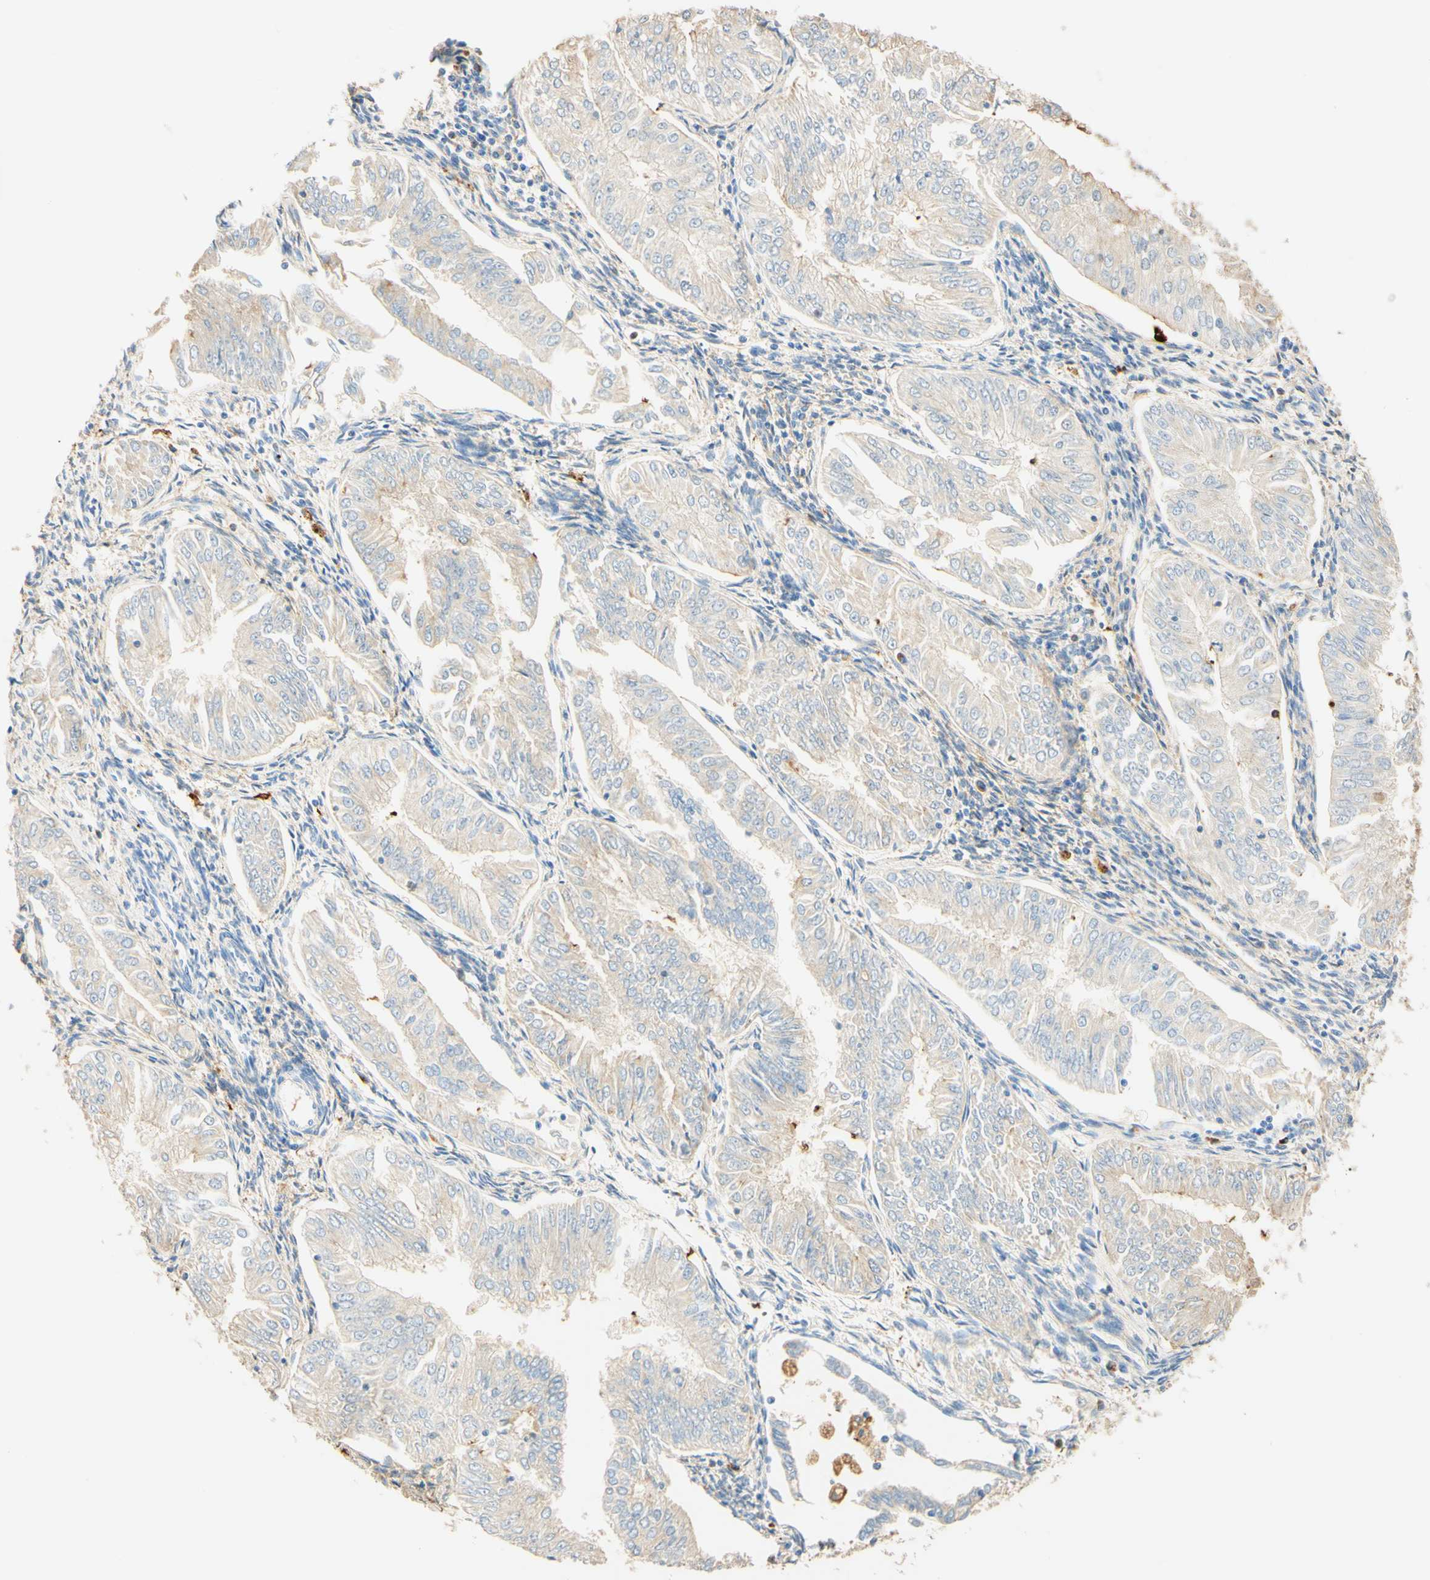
{"staining": {"intensity": "weak", "quantity": ">75%", "location": "cytoplasmic/membranous"}, "tissue": "endometrial cancer", "cell_type": "Tumor cells", "image_type": "cancer", "snomed": [{"axis": "morphology", "description": "Adenocarcinoma, NOS"}, {"axis": "topography", "description": "Endometrium"}], "caption": "IHC (DAB) staining of human endometrial cancer shows weak cytoplasmic/membranous protein staining in about >75% of tumor cells.", "gene": "CD63", "patient": {"sex": "female", "age": 53}}